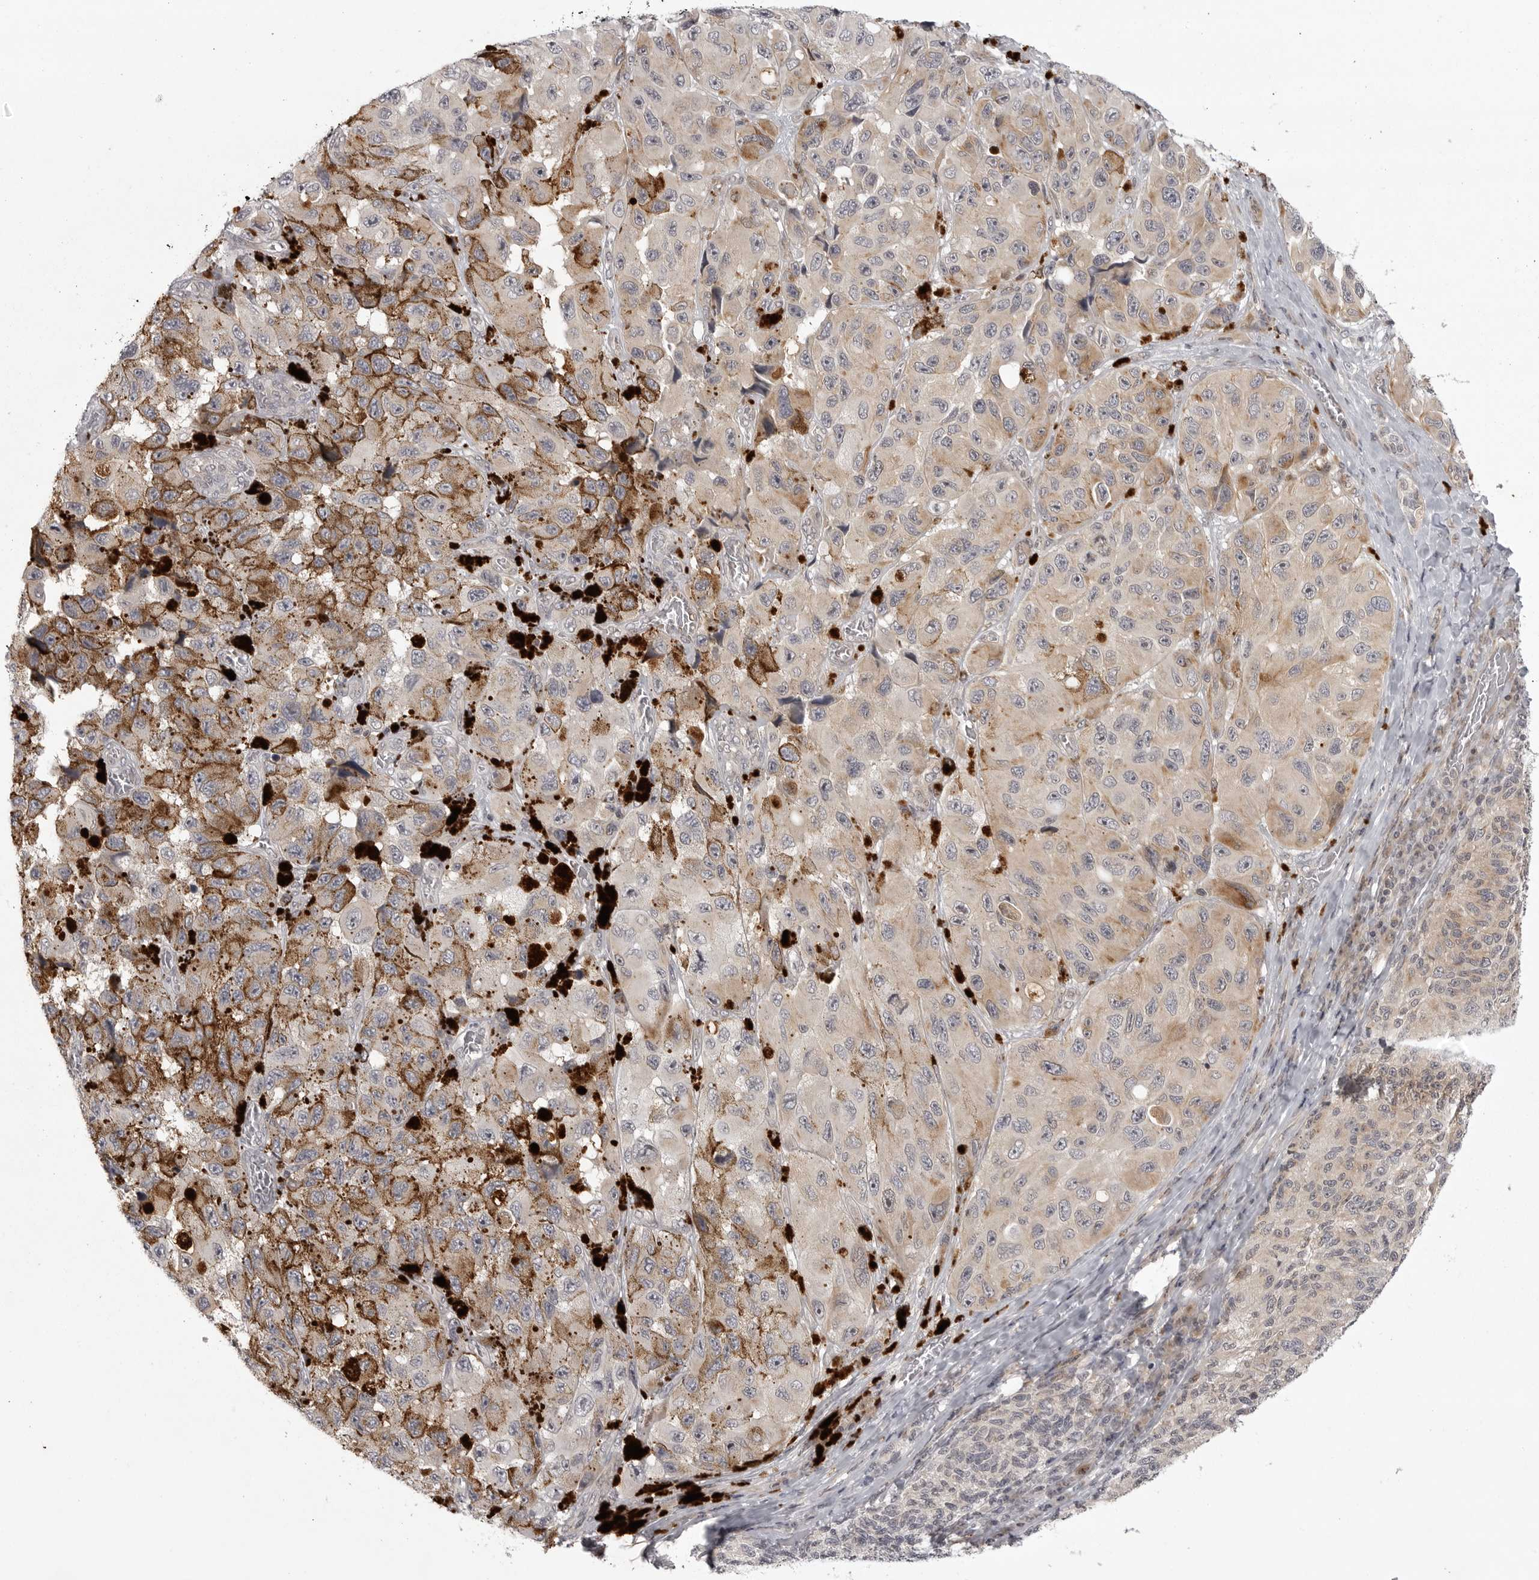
{"staining": {"intensity": "negative", "quantity": "none", "location": "none"}, "tissue": "melanoma", "cell_type": "Tumor cells", "image_type": "cancer", "snomed": [{"axis": "morphology", "description": "Malignant melanoma, NOS"}, {"axis": "topography", "description": "Skin"}], "caption": "Immunohistochemistry of human malignant melanoma shows no positivity in tumor cells. (DAB (3,3'-diaminobenzidine) IHC visualized using brightfield microscopy, high magnification).", "gene": "CD300LD", "patient": {"sex": "female", "age": 73}}